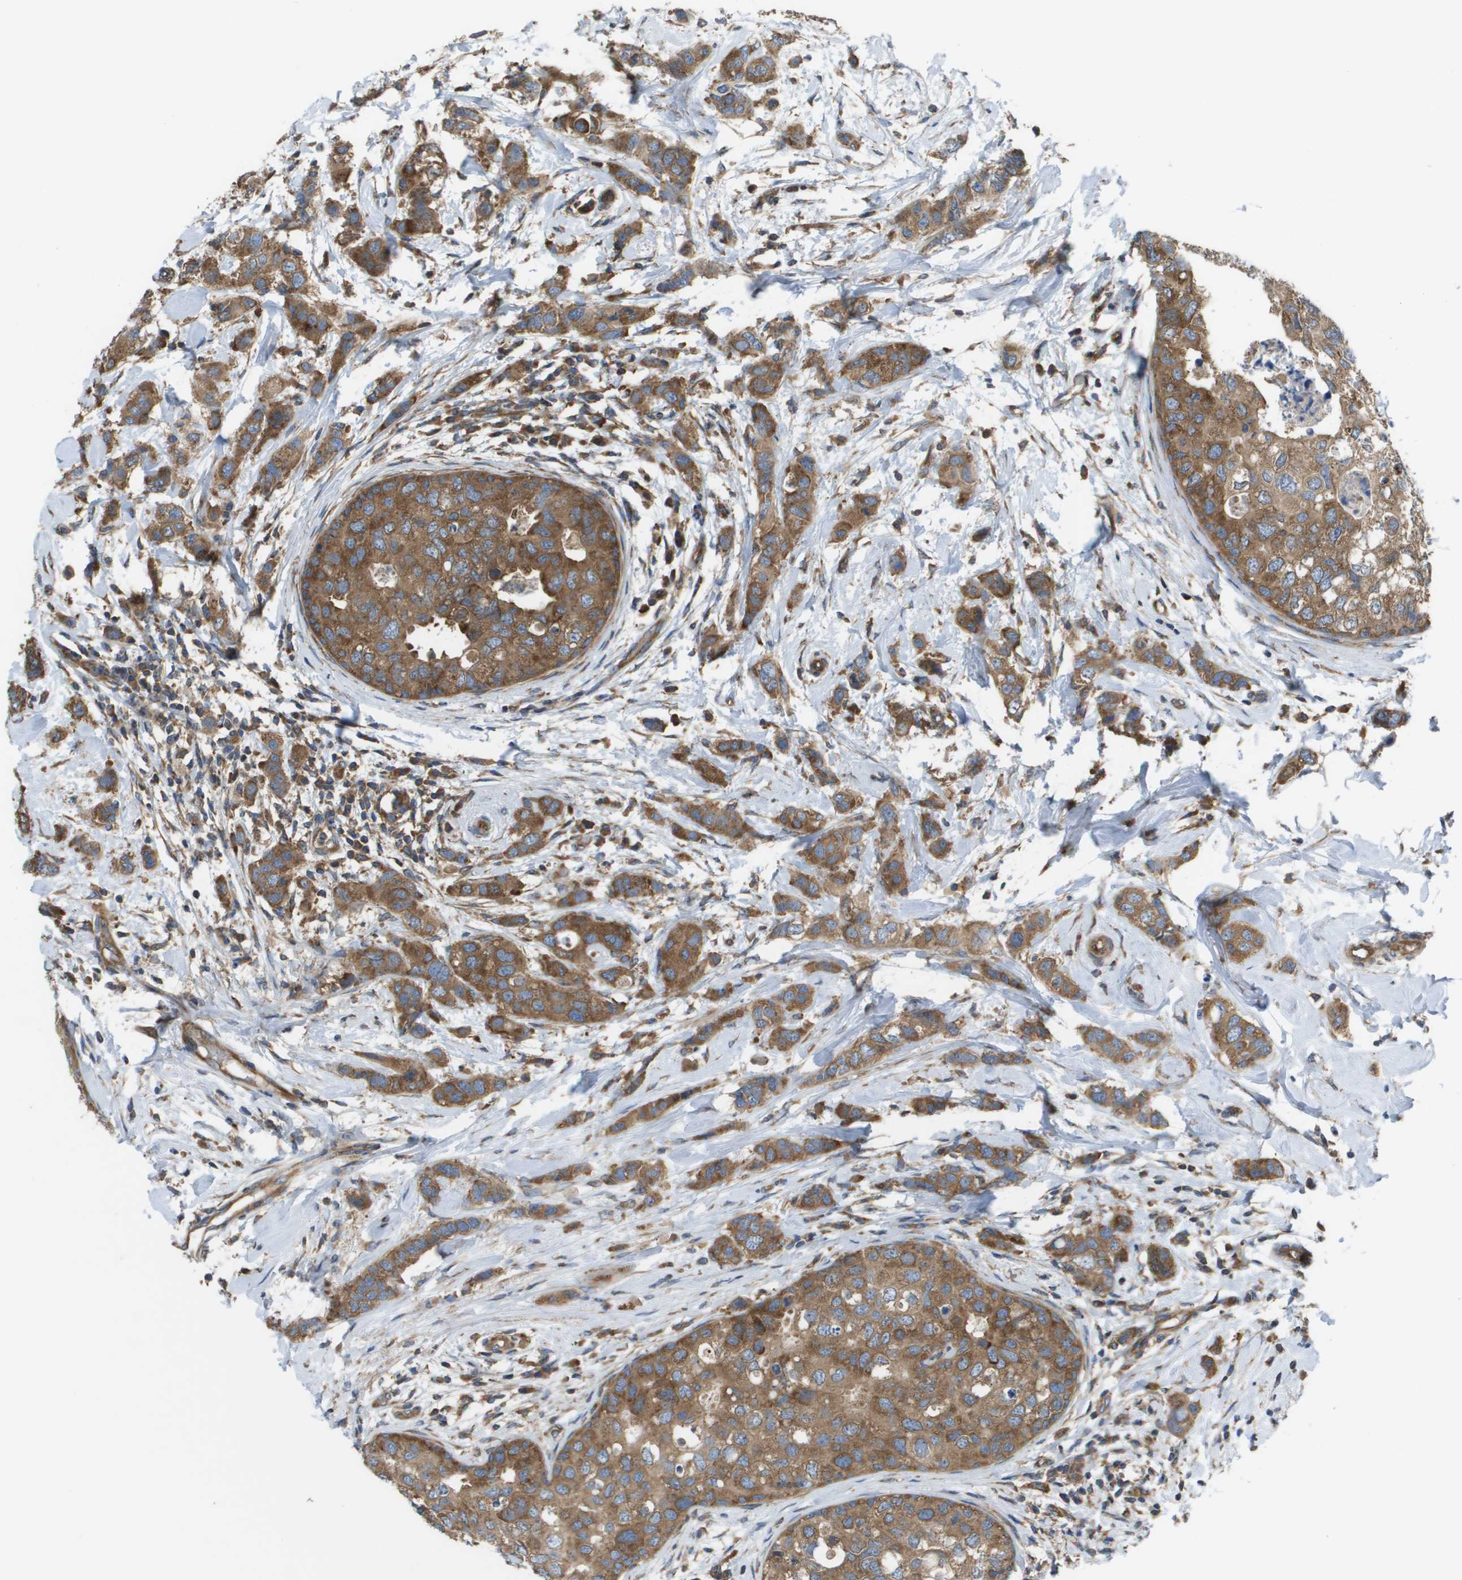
{"staining": {"intensity": "moderate", "quantity": ">75%", "location": "cytoplasmic/membranous"}, "tissue": "breast cancer", "cell_type": "Tumor cells", "image_type": "cancer", "snomed": [{"axis": "morphology", "description": "Duct carcinoma"}, {"axis": "topography", "description": "Breast"}], "caption": "Breast cancer (intraductal carcinoma) was stained to show a protein in brown. There is medium levels of moderate cytoplasmic/membranous expression in about >75% of tumor cells. The protein is shown in brown color, while the nuclei are stained blue.", "gene": "EIF4G2", "patient": {"sex": "female", "age": 50}}